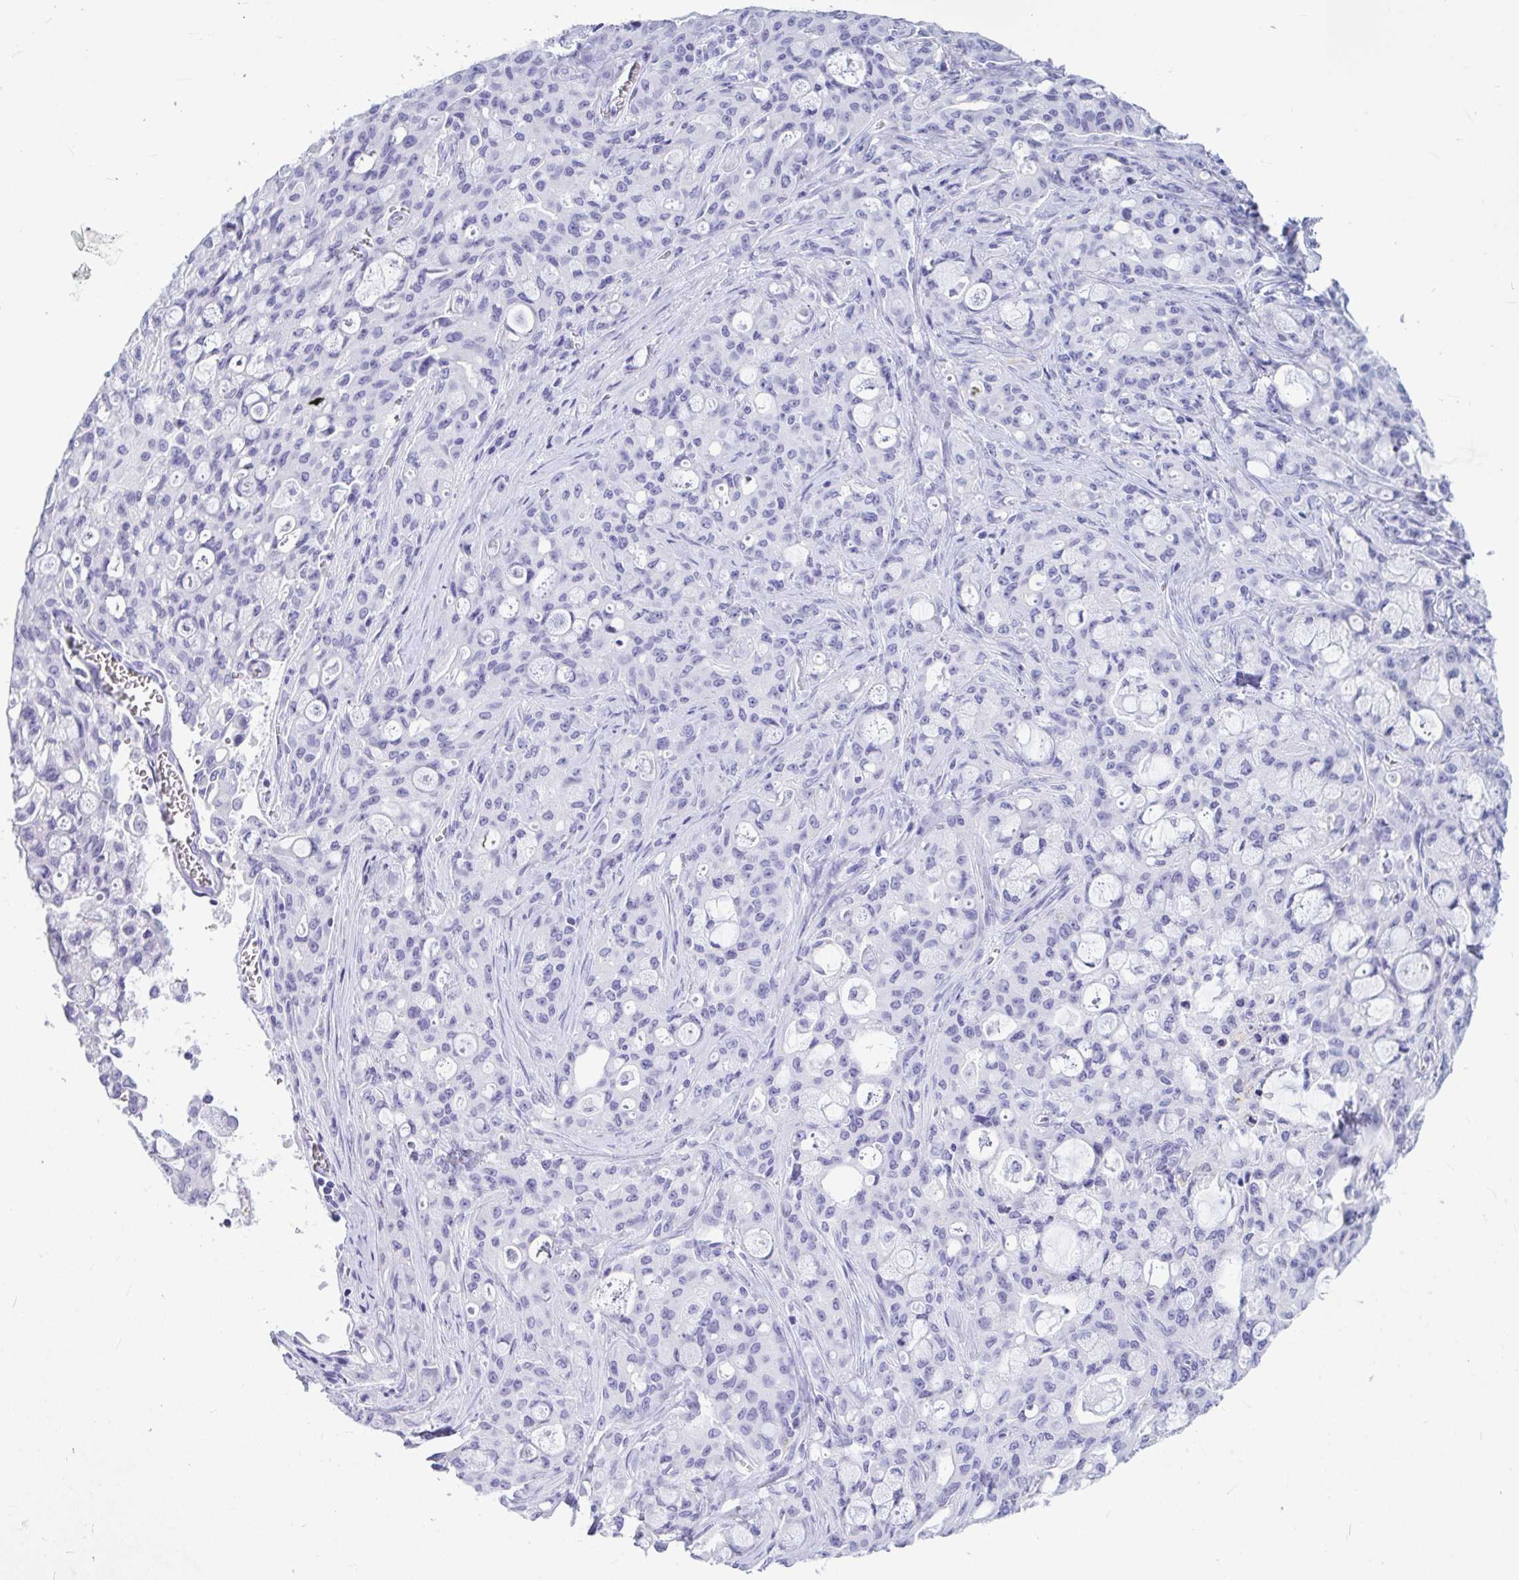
{"staining": {"intensity": "negative", "quantity": "none", "location": "none"}, "tissue": "lung cancer", "cell_type": "Tumor cells", "image_type": "cancer", "snomed": [{"axis": "morphology", "description": "Adenocarcinoma, NOS"}, {"axis": "topography", "description": "Lung"}], "caption": "DAB (3,3'-diaminobenzidine) immunohistochemical staining of lung adenocarcinoma exhibits no significant staining in tumor cells.", "gene": "OR5J2", "patient": {"sex": "female", "age": 44}}